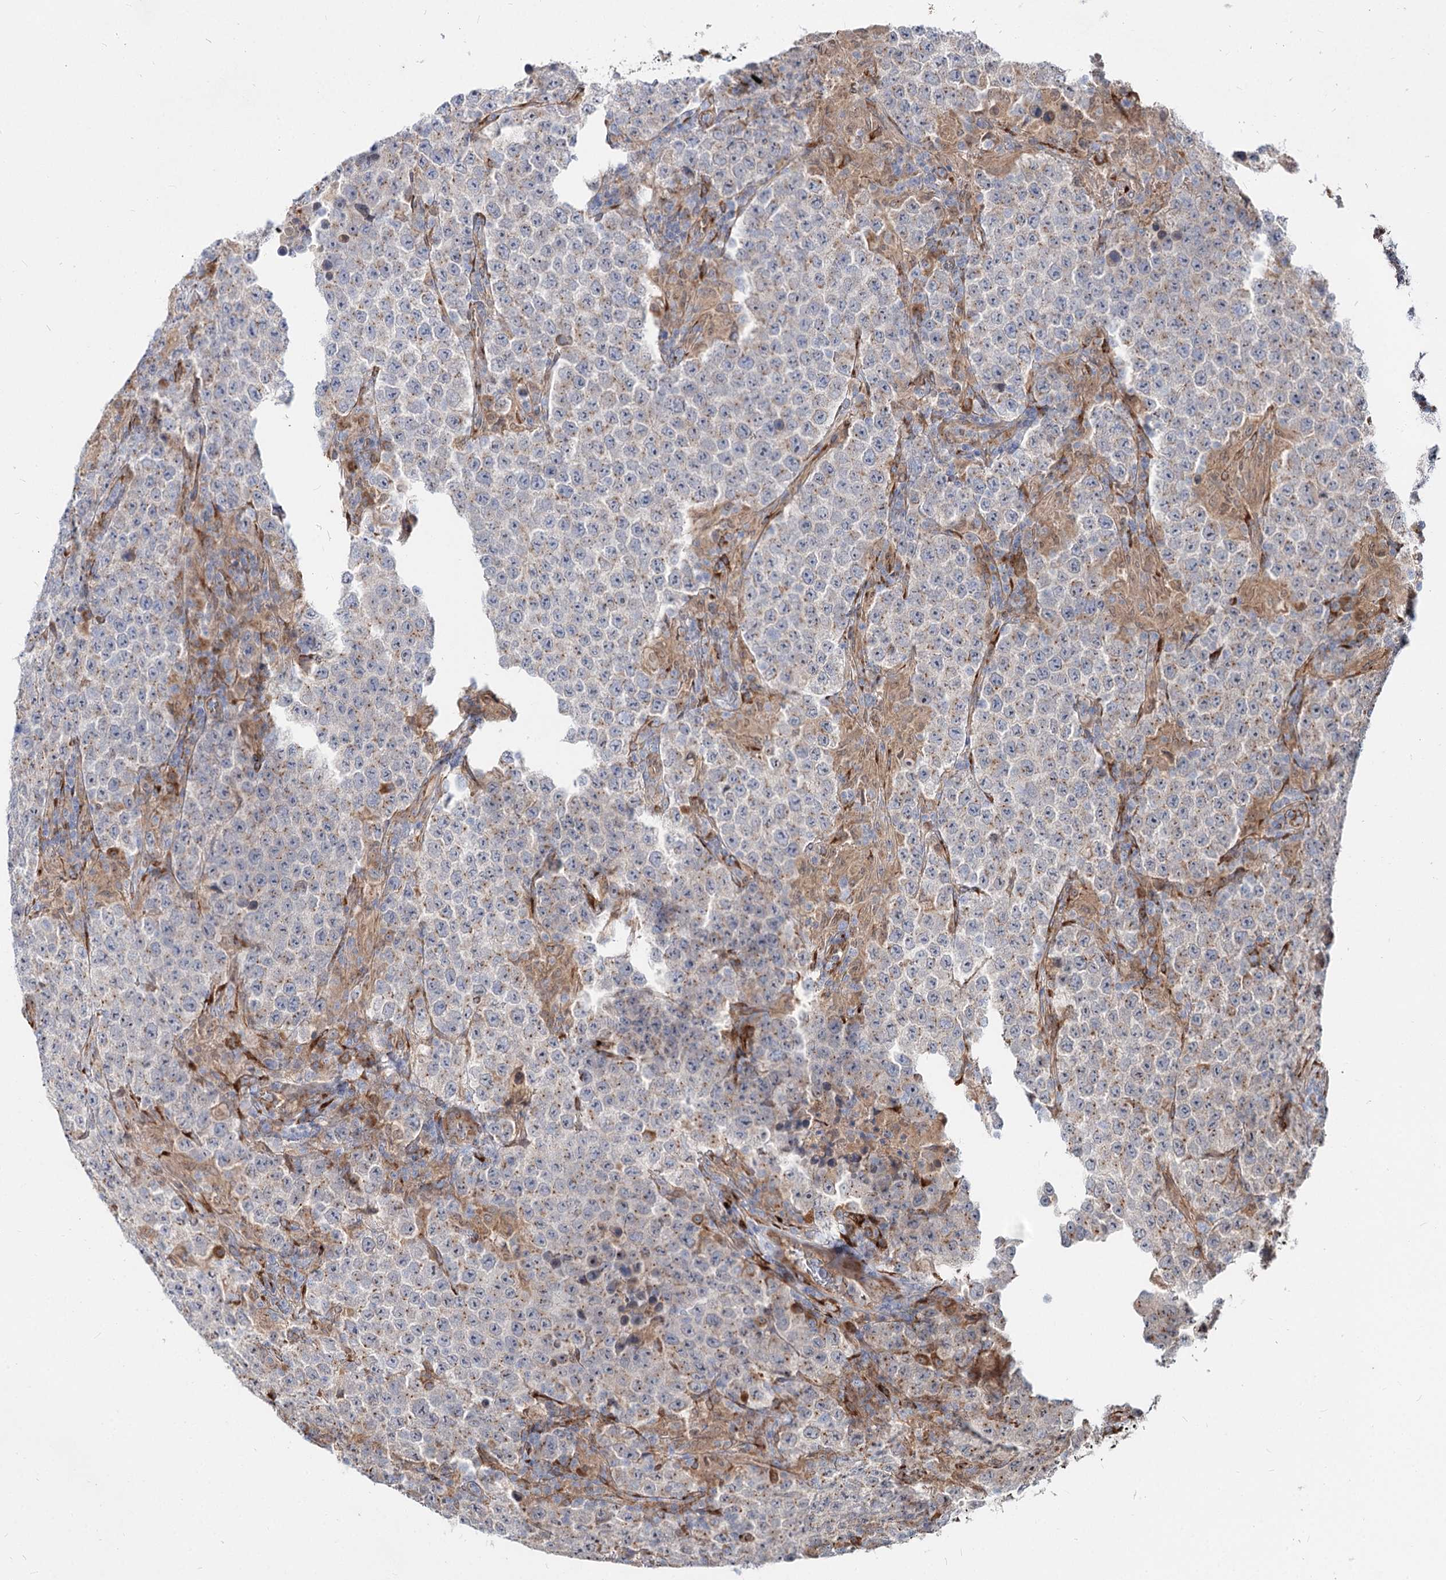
{"staining": {"intensity": "moderate", "quantity": "<25%", "location": "cytoplasmic/membranous"}, "tissue": "testis cancer", "cell_type": "Tumor cells", "image_type": "cancer", "snomed": [{"axis": "morphology", "description": "Normal tissue, NOS"}, {"axis": "morphology", "description": "Urothelial carcinoma, High grade"}, {"axis": "morphology", "description": "Seminoma, NOS"}, {"axis": "morphology", "description": "Carcinoma, Embryonal, NOS"}, {"axis": "topography", "description": "Urinary bladder"}, {"axis": "topography", "description": "Testis"}], "caption": "High-magnification brightfield microscopy of testis embryonal carcinoma stained with DAB (brown) and counterstained with hematoxylin (blue). tumor cells exhibit moderate cytoplasmic/membranous positivity is present in about<25% of cells. The protein is shown in brown color, while the nuclei are stained blue.", "gene": "SPART", "patient": {"sex": "male", "age": 41}}